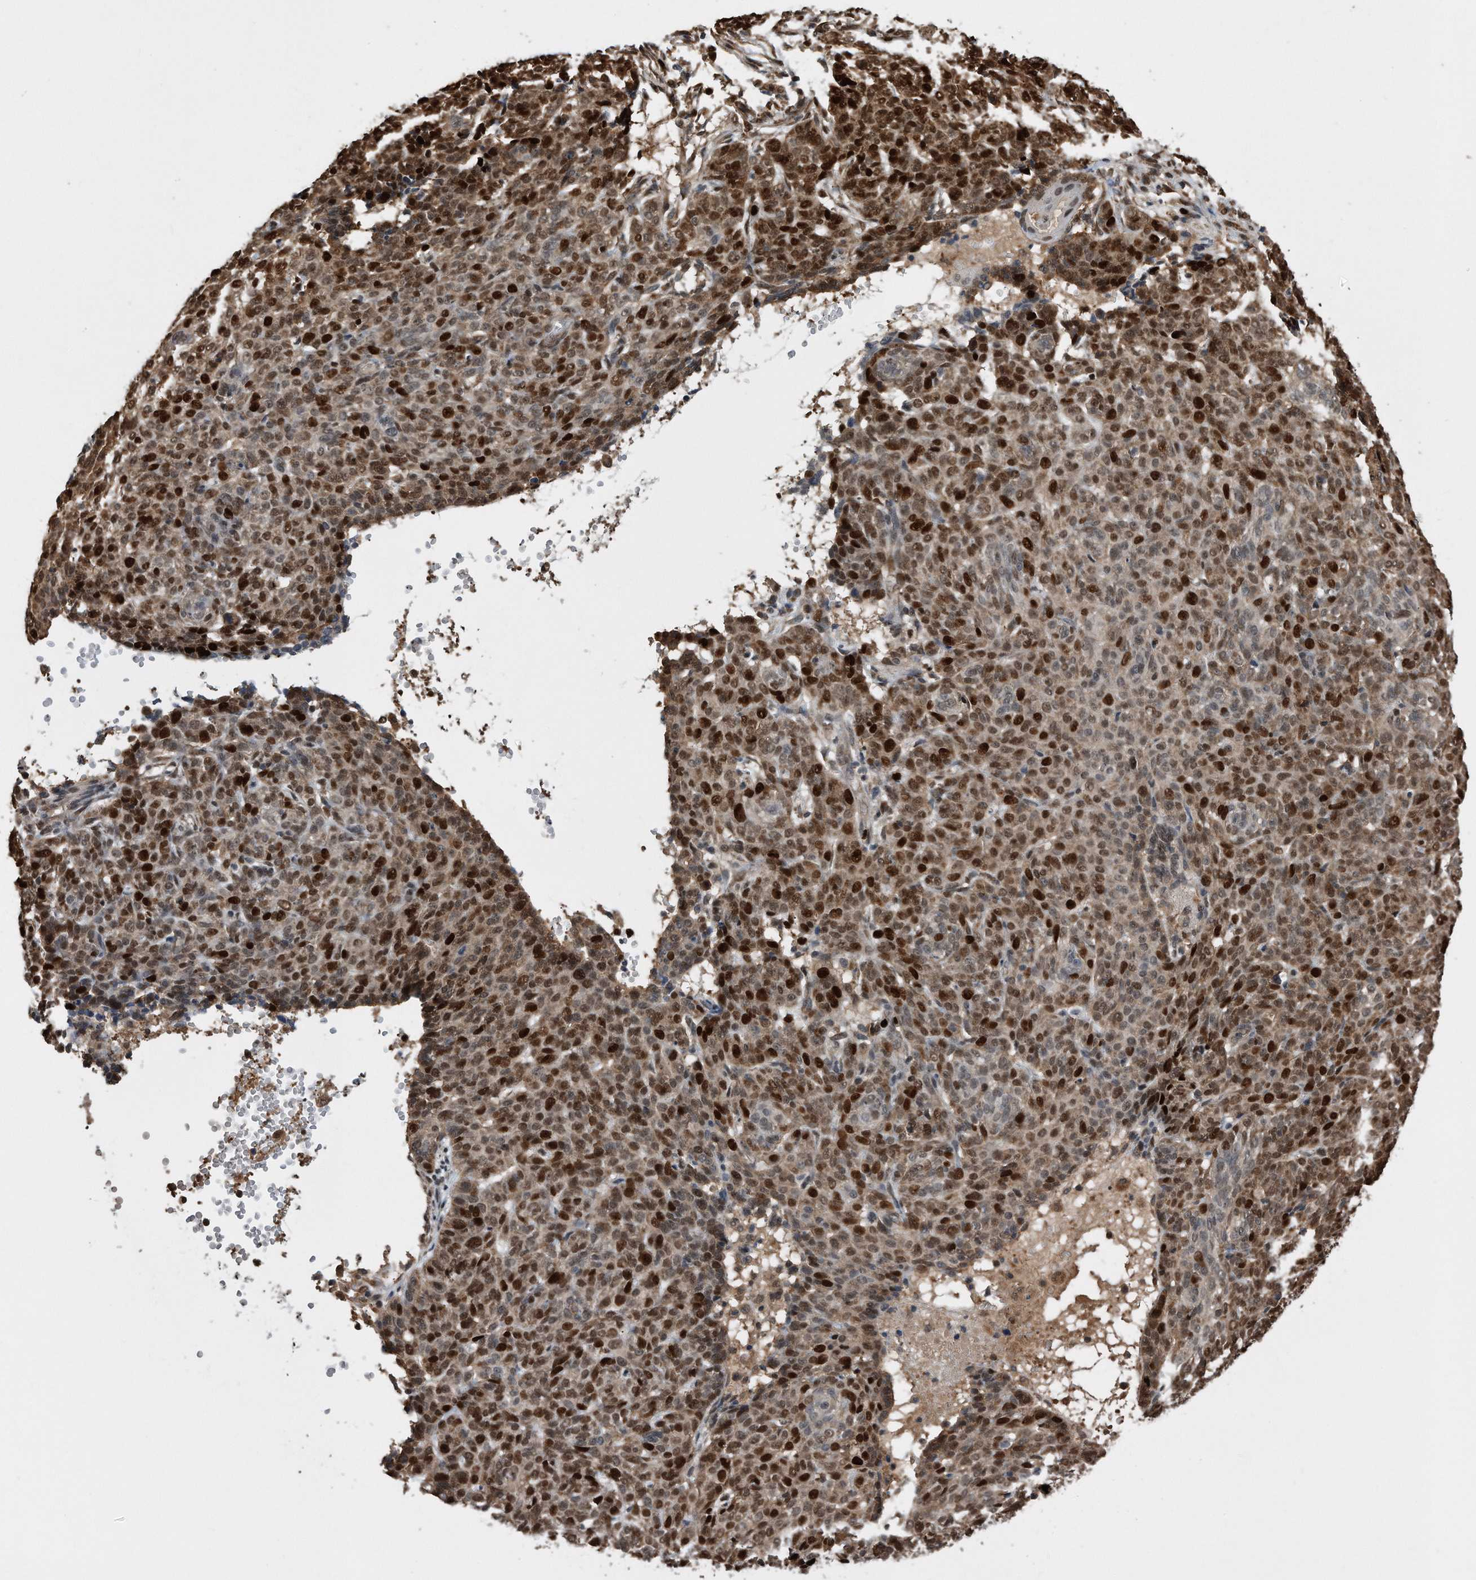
{"staining": {"intensity": "strong", "quantity": ">75%", "location": "nuclear"}, "tissue": "skin cancer", "cell_type": "Tumor cells", "image_type": "cancer", "snomed": [{"axis": "morphology", "description": "Basal cell carcinoma"}, {"axis": "topography", "description": "Skin"}], "caption": "About >75% of tumor cells in basal cell carcinoma (skin) reveal strong nuclear protein positivity as visualized by brown immunohistochemical staining.", "gene": "PCNA", "patient": {"sex": "male", "age": 85}}